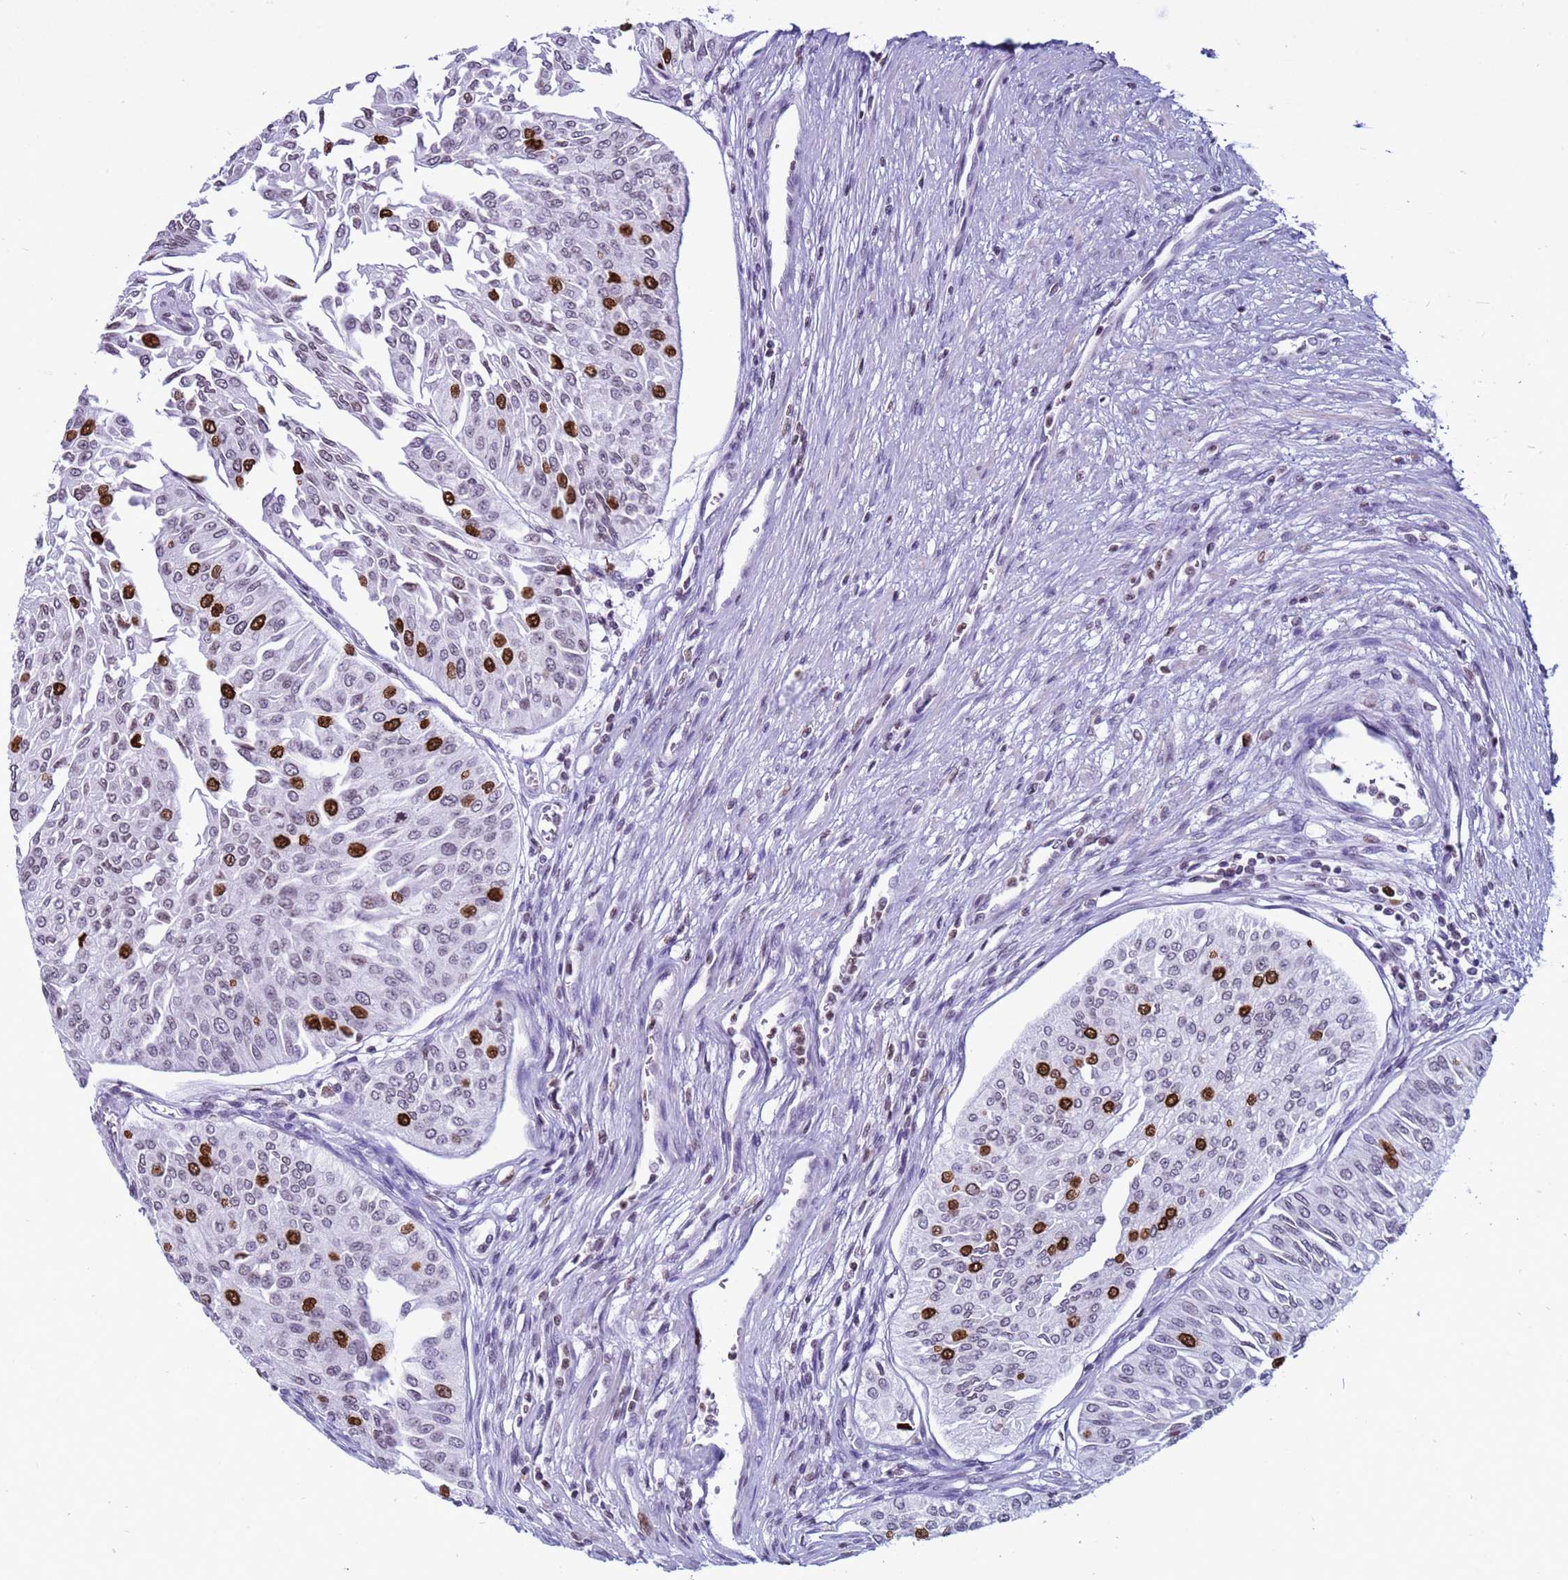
{"staining": {"intensity": "strong", "quantity": "<25%", "location": "nuclear"}, "tissue": "urothelial cancer", "cell_type": "Tumor cells", "image_type": "cancer", "snomed": [{"axis": "morphology", "description": "Urothelial carcinoma, Low grade"}, {"axis": "topography", "description": "Urinary bladder"}], "caption": "Urothelial carcinoma (low-grade) stained with IHC shows strong nuclear positivity in about <25% of tumor cells. (Brightfield microscopy of DAB IHC at high magnification).", "gene": "H4C8", "patient": {"sex": "male", "age": 67}}